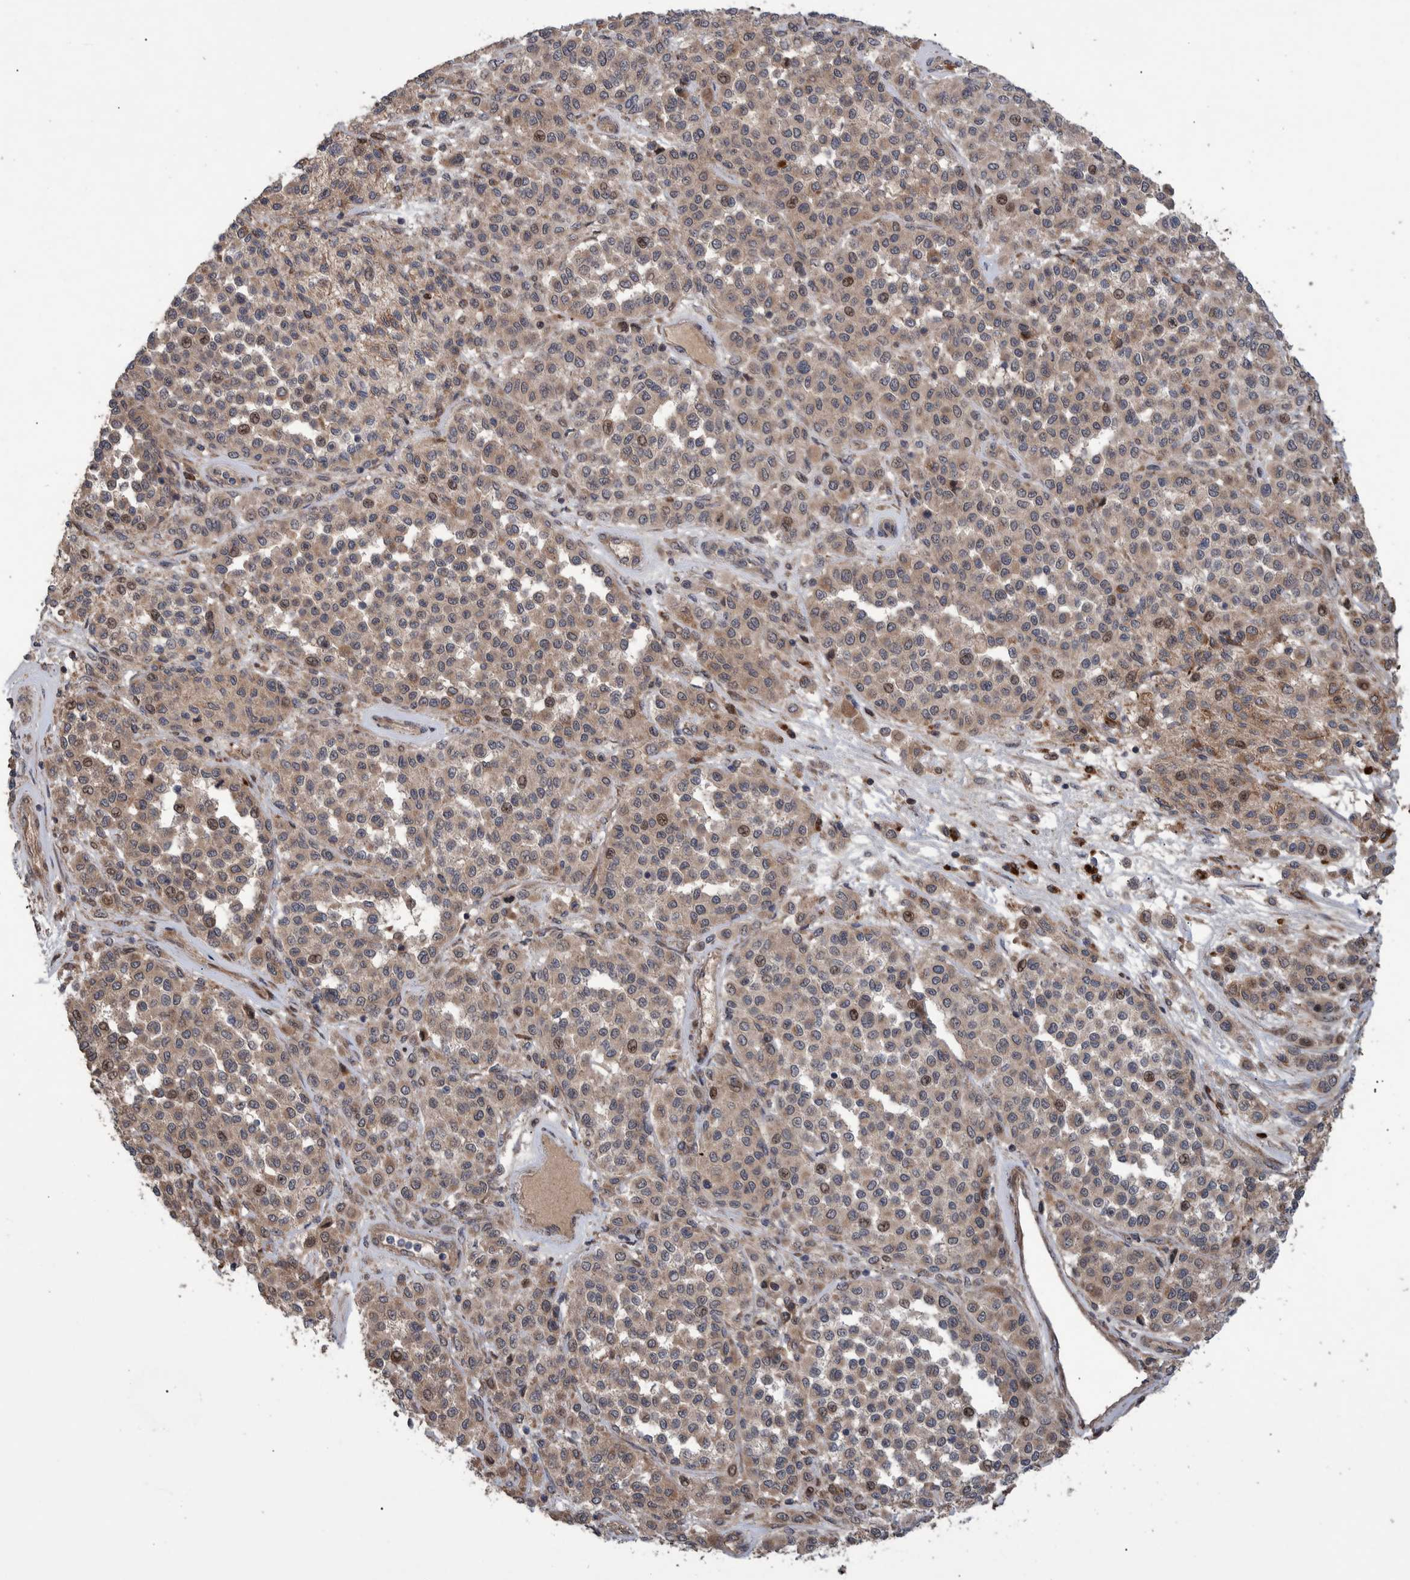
{"staining": {"intensity": "weak", "quantity": ">75%", "location": "cytoplasmic/membranous,nuclear"}, "tissue": "melanoma", "cell_type": "Tumor cells", "image_type": "cancer", "snomed": [{"axis": "morphology", "description": "Malignant melanoma, Metastatic site"}, {"axis": "topography", "description": "Pancreas"}], "caption": "Protein staining demonstrates weak cytoplasmic/membranous and nuclear expression in about >75% of tumor cells in malignant melanoma (metastatic site). The protein of interest is shown in brown color, while the nuclei are stained blue.", "gene": "B3GNTL1", "patient": {"sex": "female", "age": 30}}